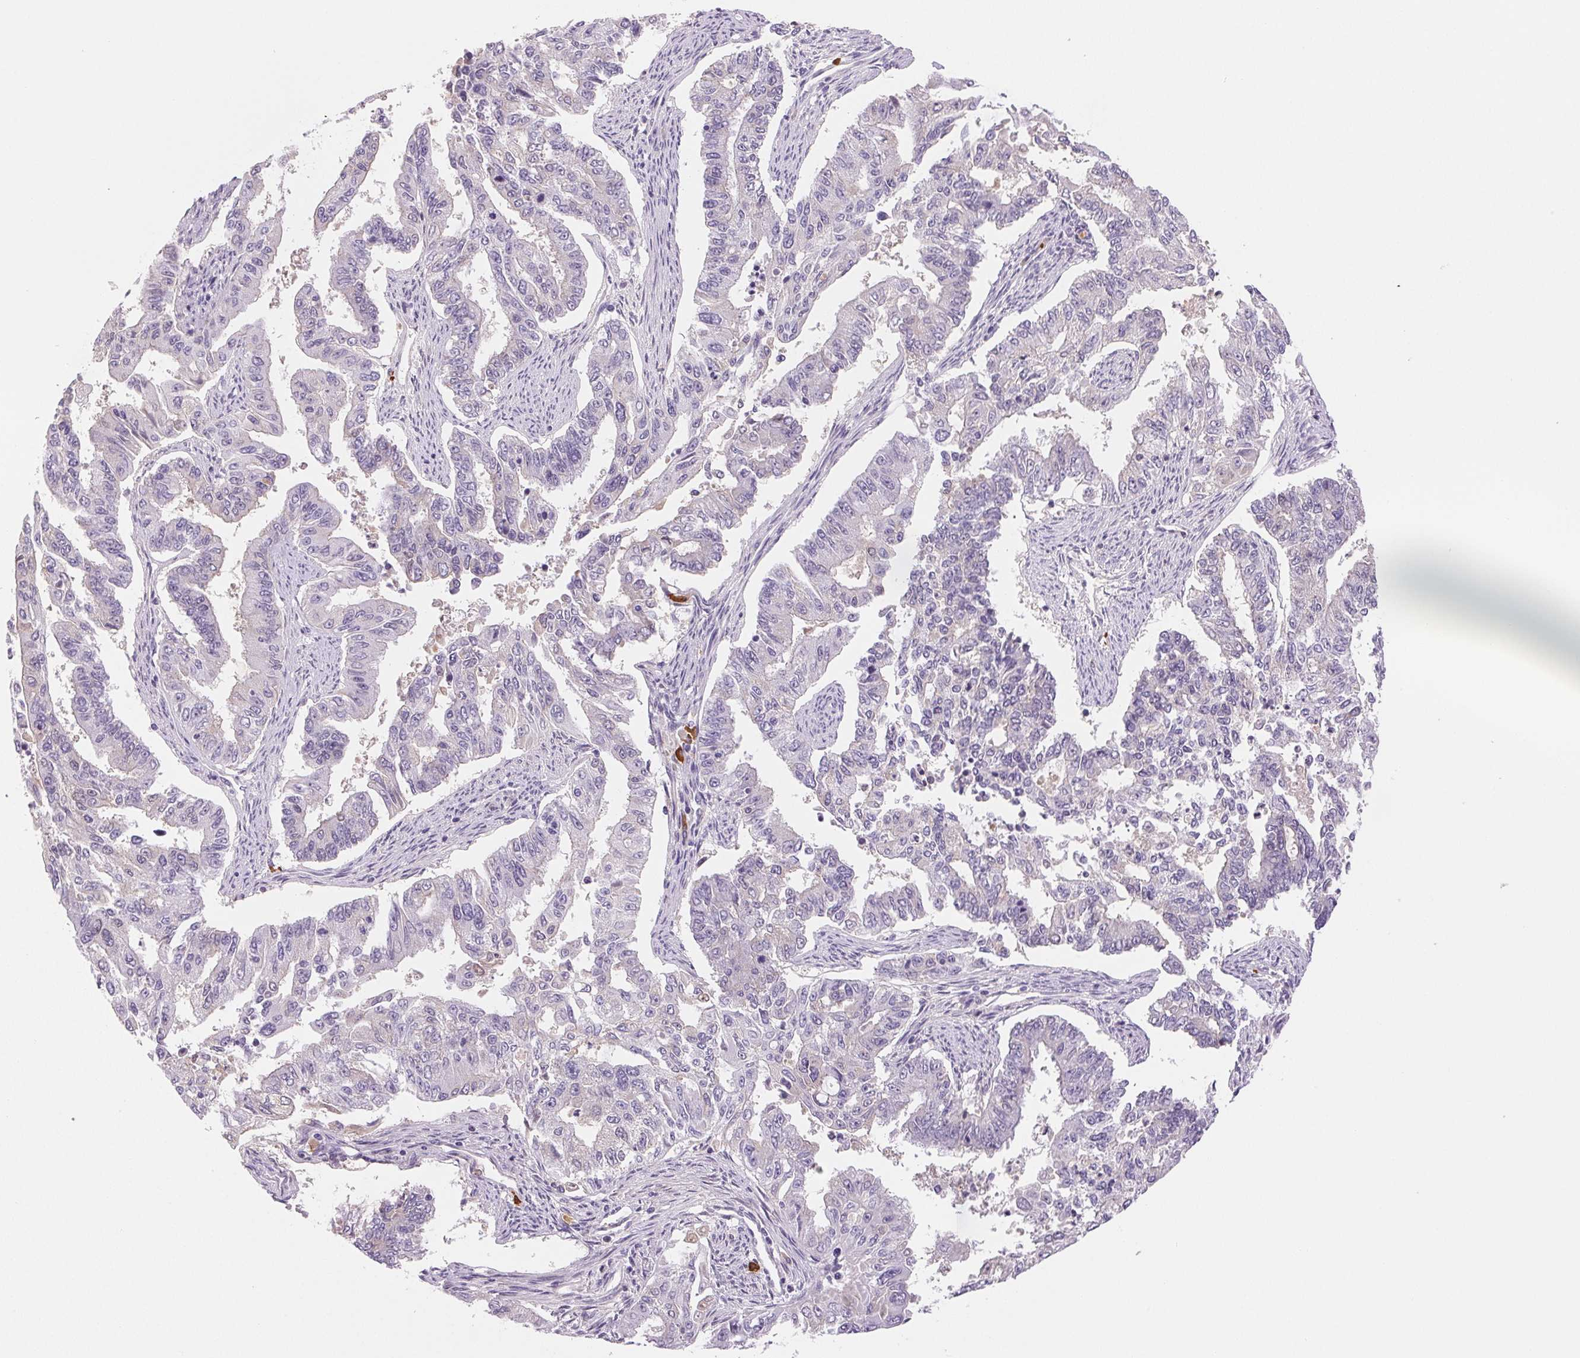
{"staining": {"intensity": "negative", "quantity": "none", "location": "none"}, "tissue": "endometrial cancer", "cell_type": "Tumor cells", "image_type": "cancer", "snomed": [{"axis": "morphology", "description": "Adenocarcinoma, NOS"}, {"axis": "topography", "description": "Uterus"}], "caption": "The micrograph reveals no staining of tumor cells in endometrial cancer (adenocarcinoma).", "gene": "IFIT1B", "patient": {"sex": "female", "age": 59}}